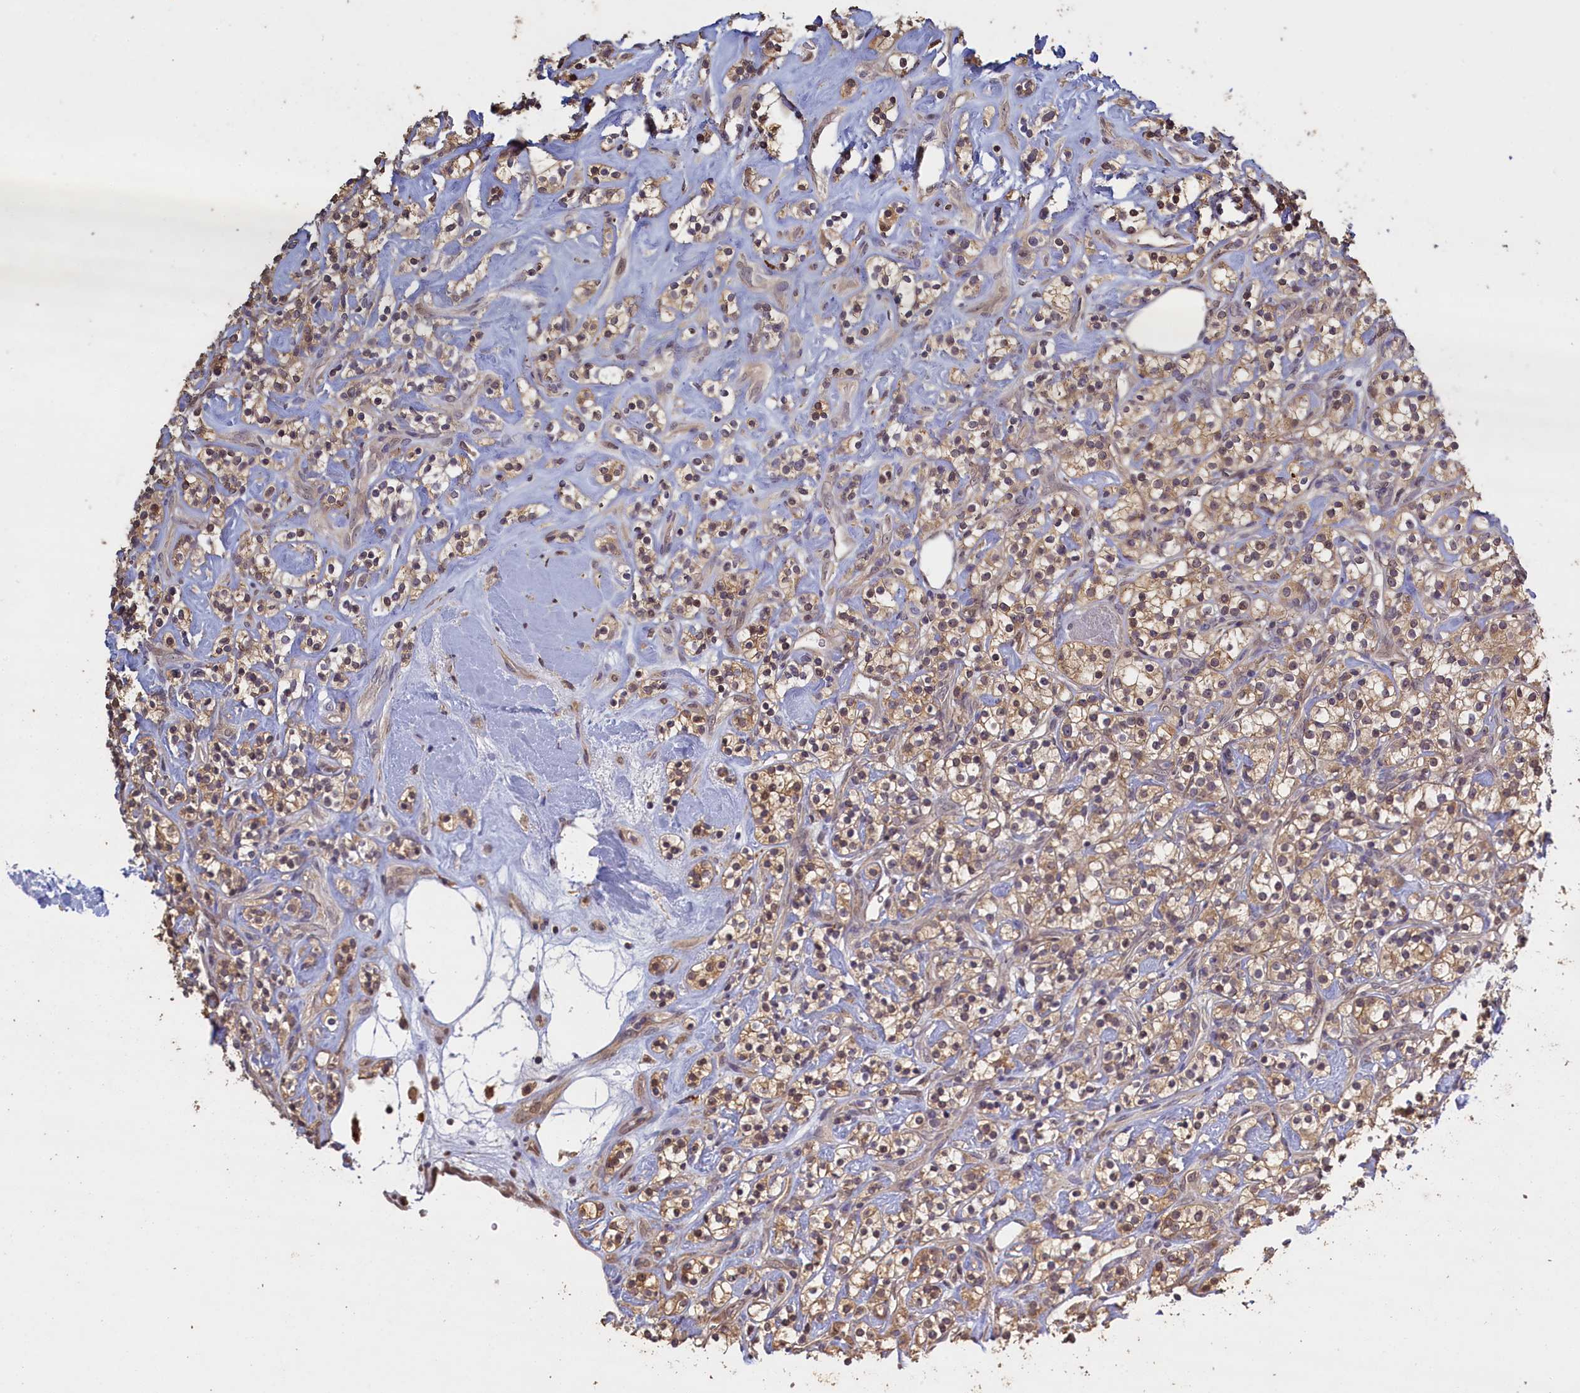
{"staining": {"intensity": "moderate", "quantity": ">75%", "location": "cytoplasmic/membranous"}, "tissue": "renal cancer", "cell_type": "Tumor cells", "image_type": "cancer", "snomed": [{"axis": "morphology", "description": "Adenocarcinoma, NOS"}, {"axis": "topography", "description": "Kidney"}], "caption": "Tumor cells show medium levels of moderate cytoplasmic/membranous staining in approximately >75% of cells in human renal cancer (adenocarcinoma). (DAB (3,3'-diaminobenzidine) IHC with brightfield microscopy, high magnification).", "gene": "UCHL3", "patient": {"sex": "male", "age": 77}}